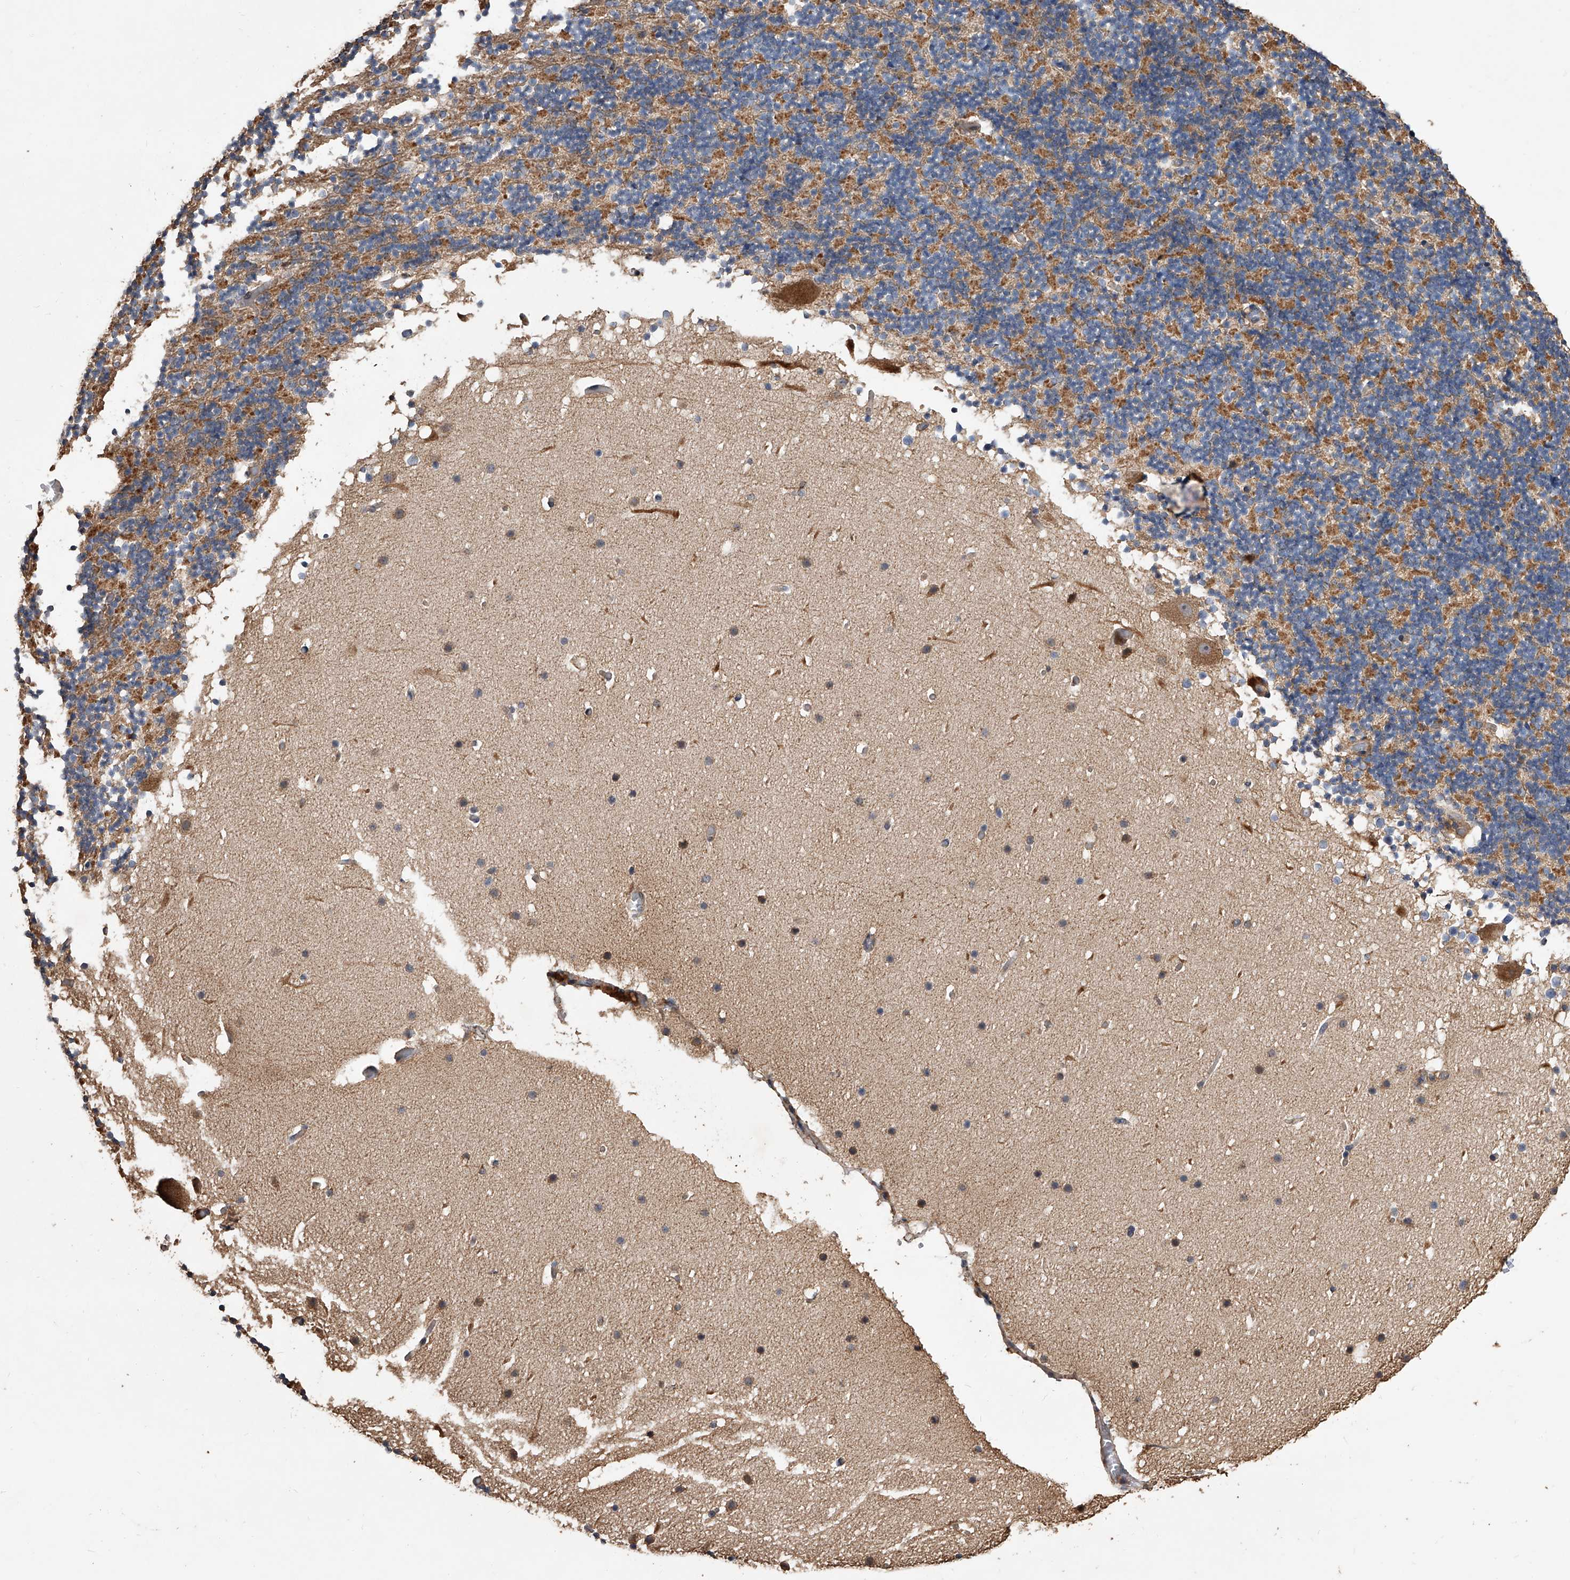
{"staining": {"intensity": "weak", "quantity": "25%-75%", "location": "cytoplasmic/membranous"}, "tissue": "cerebellum", "cell_type": "Cells in granular layer", "image_type": "normal", "snomed": [{"axis": "morphology", "description": "Normal tissue, NOS"}, {"axis": "topography", "description": "Cerebellum"}], "caption": "Protein positivity by IHC demonstrates weak cytoplasmic/membranous positivity in about 25%-75% of cells in granular layer in normal cerebellum.", "gene": "LTV1", "patient": {"sex": "male", "age": 57}}